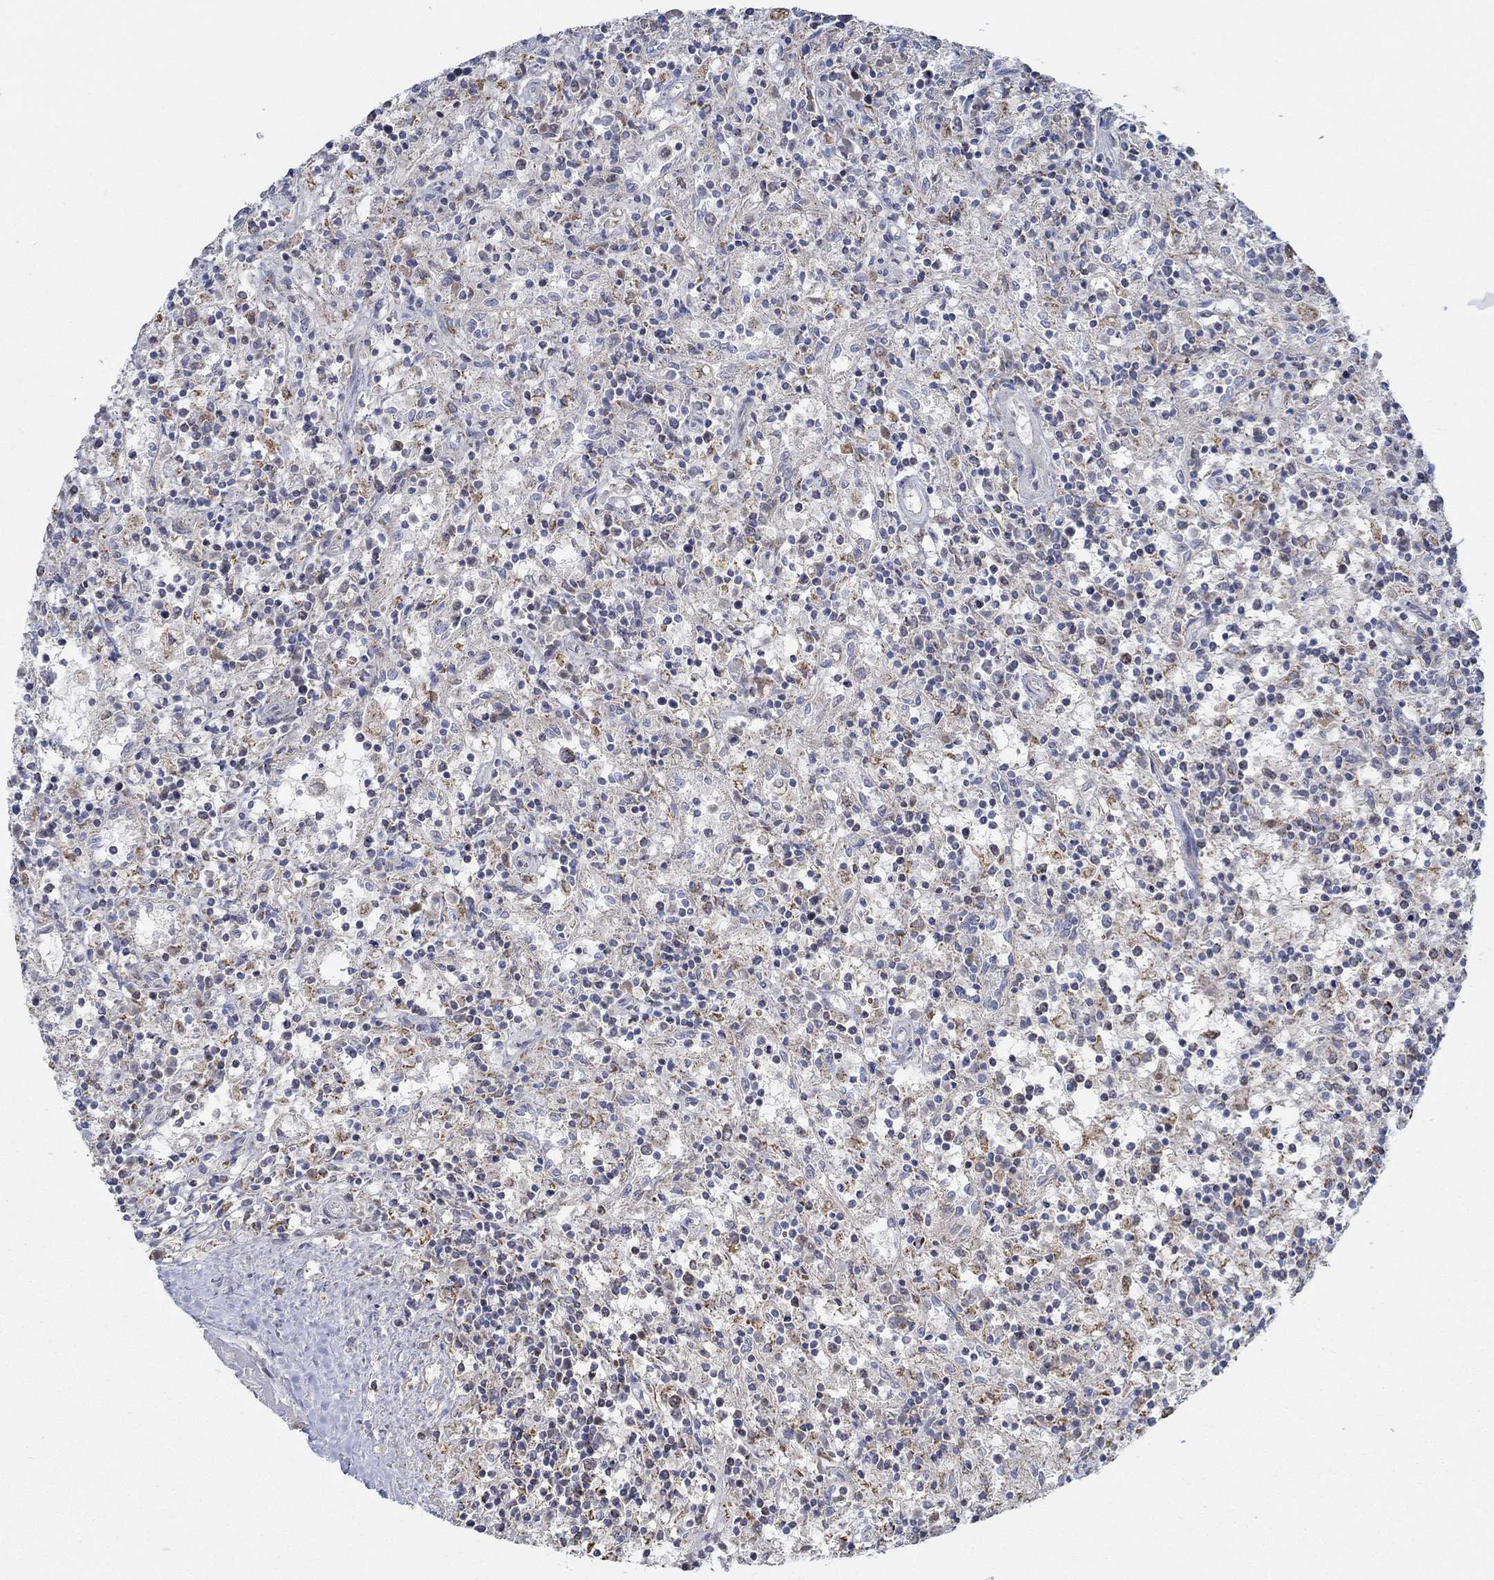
{"staining": {"intensity": "negative", "quantity": "none", "location": "none"}, "tissue": "lymphoma", "cell_type": "Tumor cells", "image_type": "cancer", "snomed": [{"axis": "morphology", "description": "Malignant lymphoma, non-Hodgkin's type, Low grade"}, {"axis": "topography", "description": "Spleen"}], "caption": "The IHC photomicrograph has no significant positivity in tumor cells of lymphoma tissue.", "gene": "GLOD5", "patient": {"sex": "male", "age": 62}}